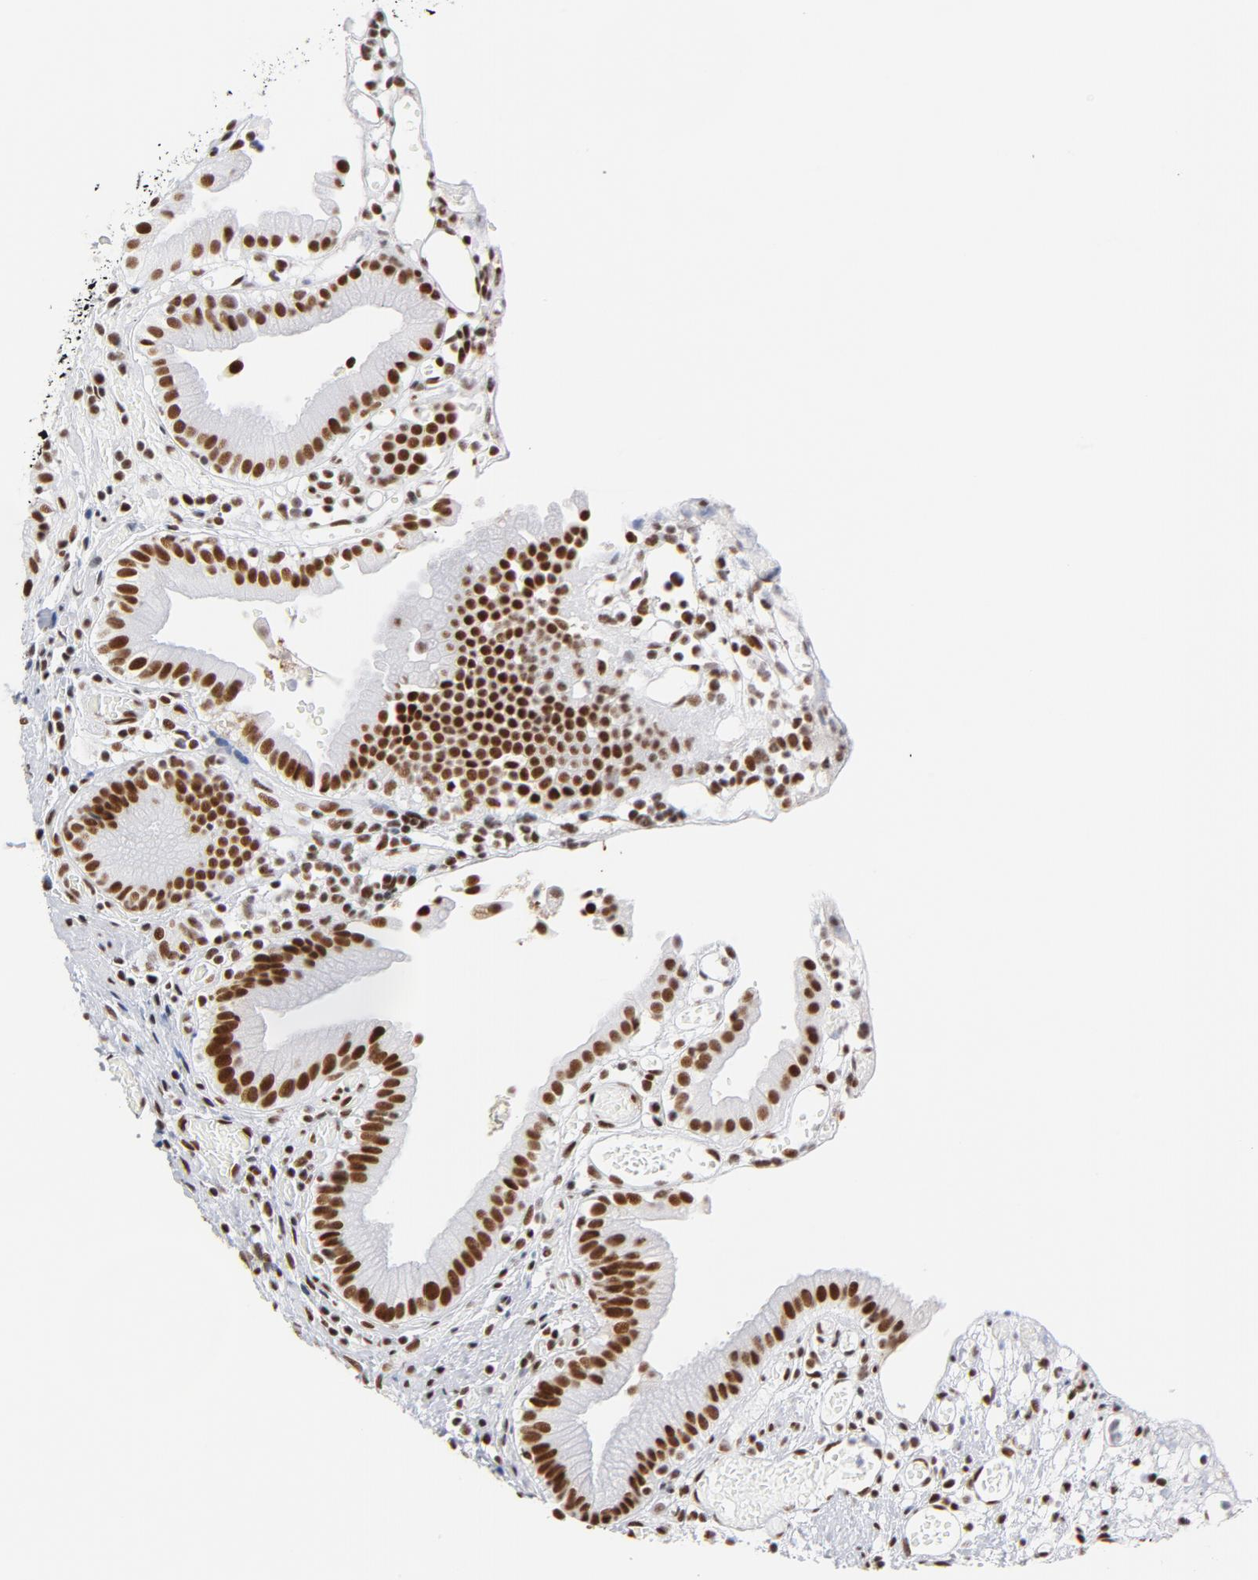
{"staining": {"intensity": "strong", "quantity": ">75%", "location": "nuclear"}, "tissue": "gallbladder", "cell_type": "Glandular cells", "image_type": "normal", "snomed": [{"axis": "morphology", "description": "Normal tissue, NOS"}, {"axis": "topography", "description": "Gallbladder"}], "caption": "DAB (3,3'-diaminobenzidine) immunohistochemical staining of normal gallbladder exhibits strong nuclear protein expression in approximately >75% of glandular cells.", "gene": "XRCC5", "patient": {"sex": "male", "age": 65}}